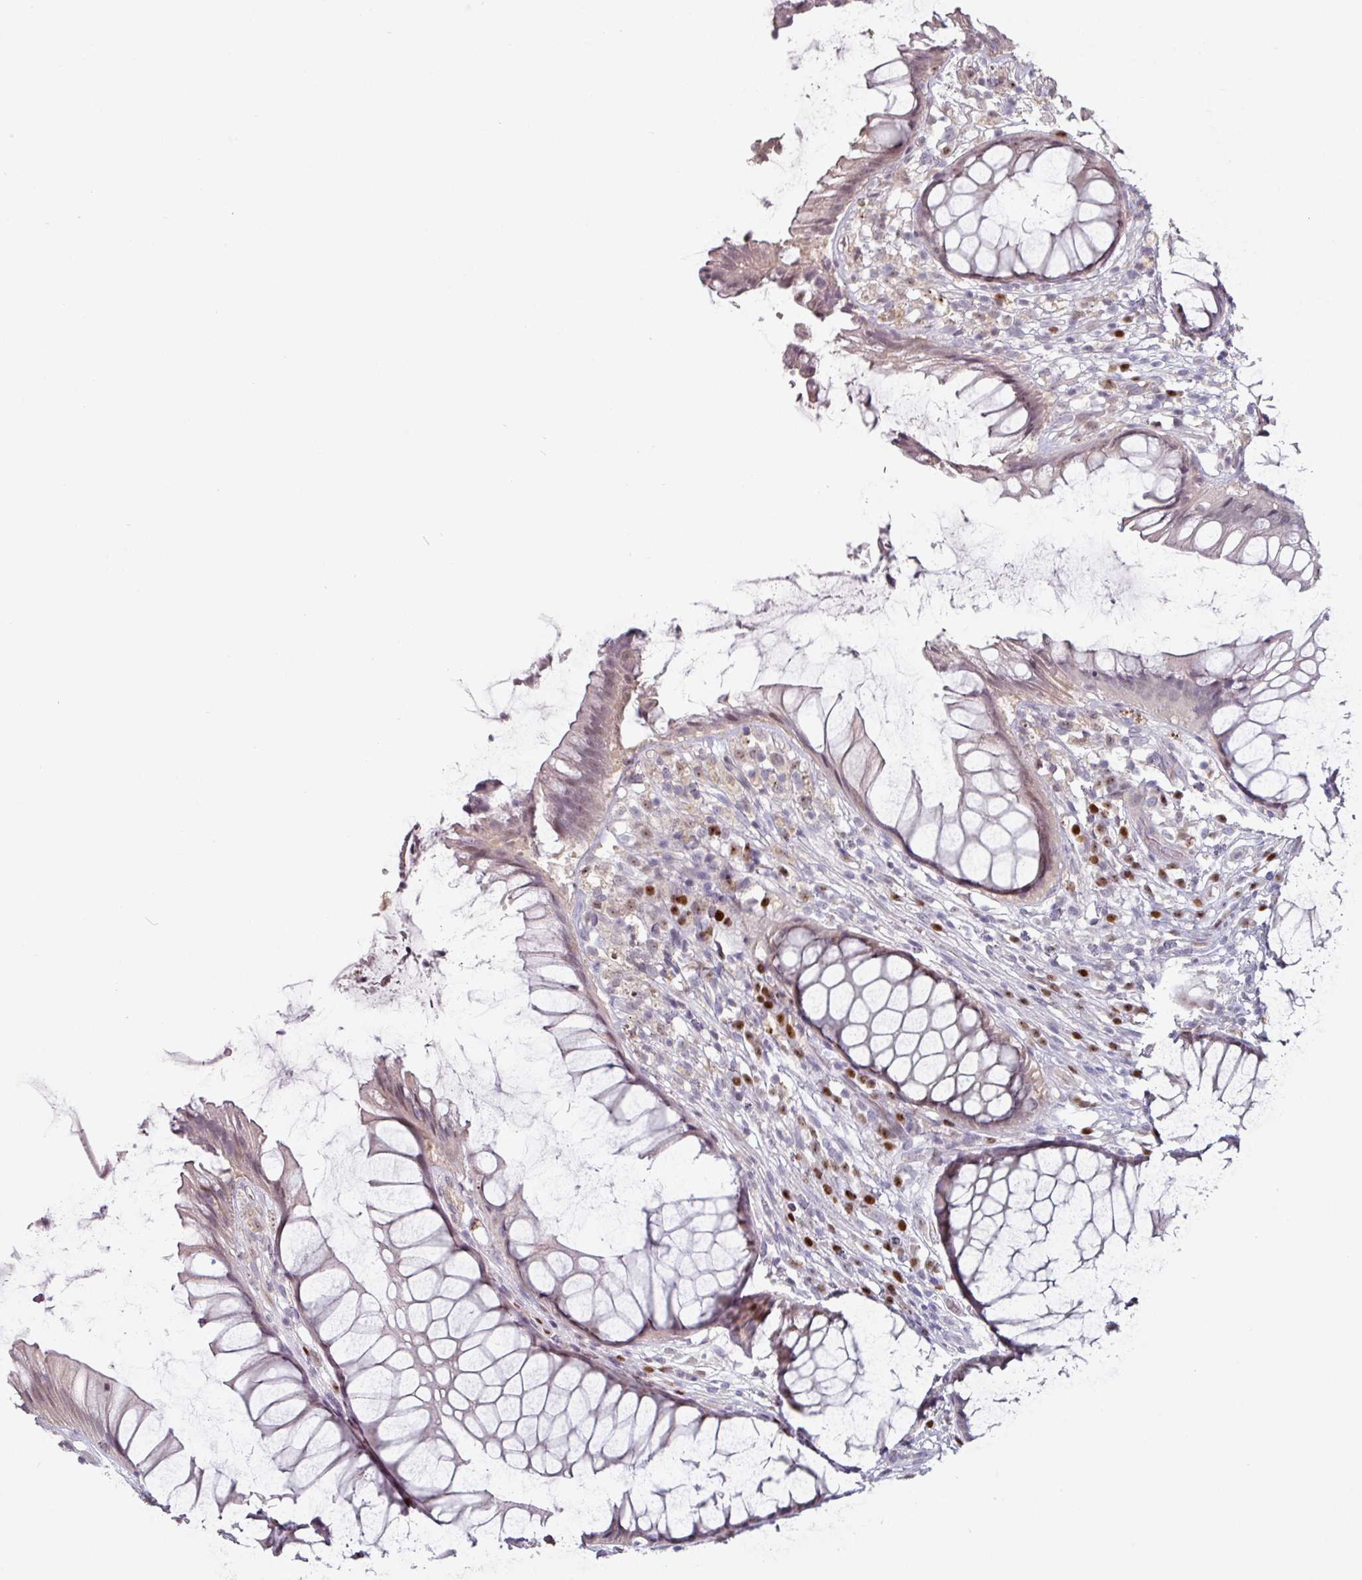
{"staining": {"intensity": "weak", "quantity": "25%-75%", "location": "nuclear"}, "tissue": "rectum", "cell_type": "Glandular cells", "image_type": "normal", "snomed": [{"axis": "morphology", "description": "Normal tissue, NOS"}, {"axis": "topography", "description": "Smooth muscle"}, {"axis": "topography", "description": "Rectum"}], "caption": "High-magnification brightfield microscopy of normal rectum stained with DAB (3,3'-diaminobenzidine) (brown) and counterstained with hematoxylin (blue). glandular cells exhibit weak nuclear staining is appreciated in approximately25%-75% of cells. The staining was performed using DAB to visualize the protein expression in brown, while the nuclei were stained in blue with hematoxylin (Magnification: 20x).", "gene": "ZBTB6", "patient": {"sex": "male", "age": 53}}